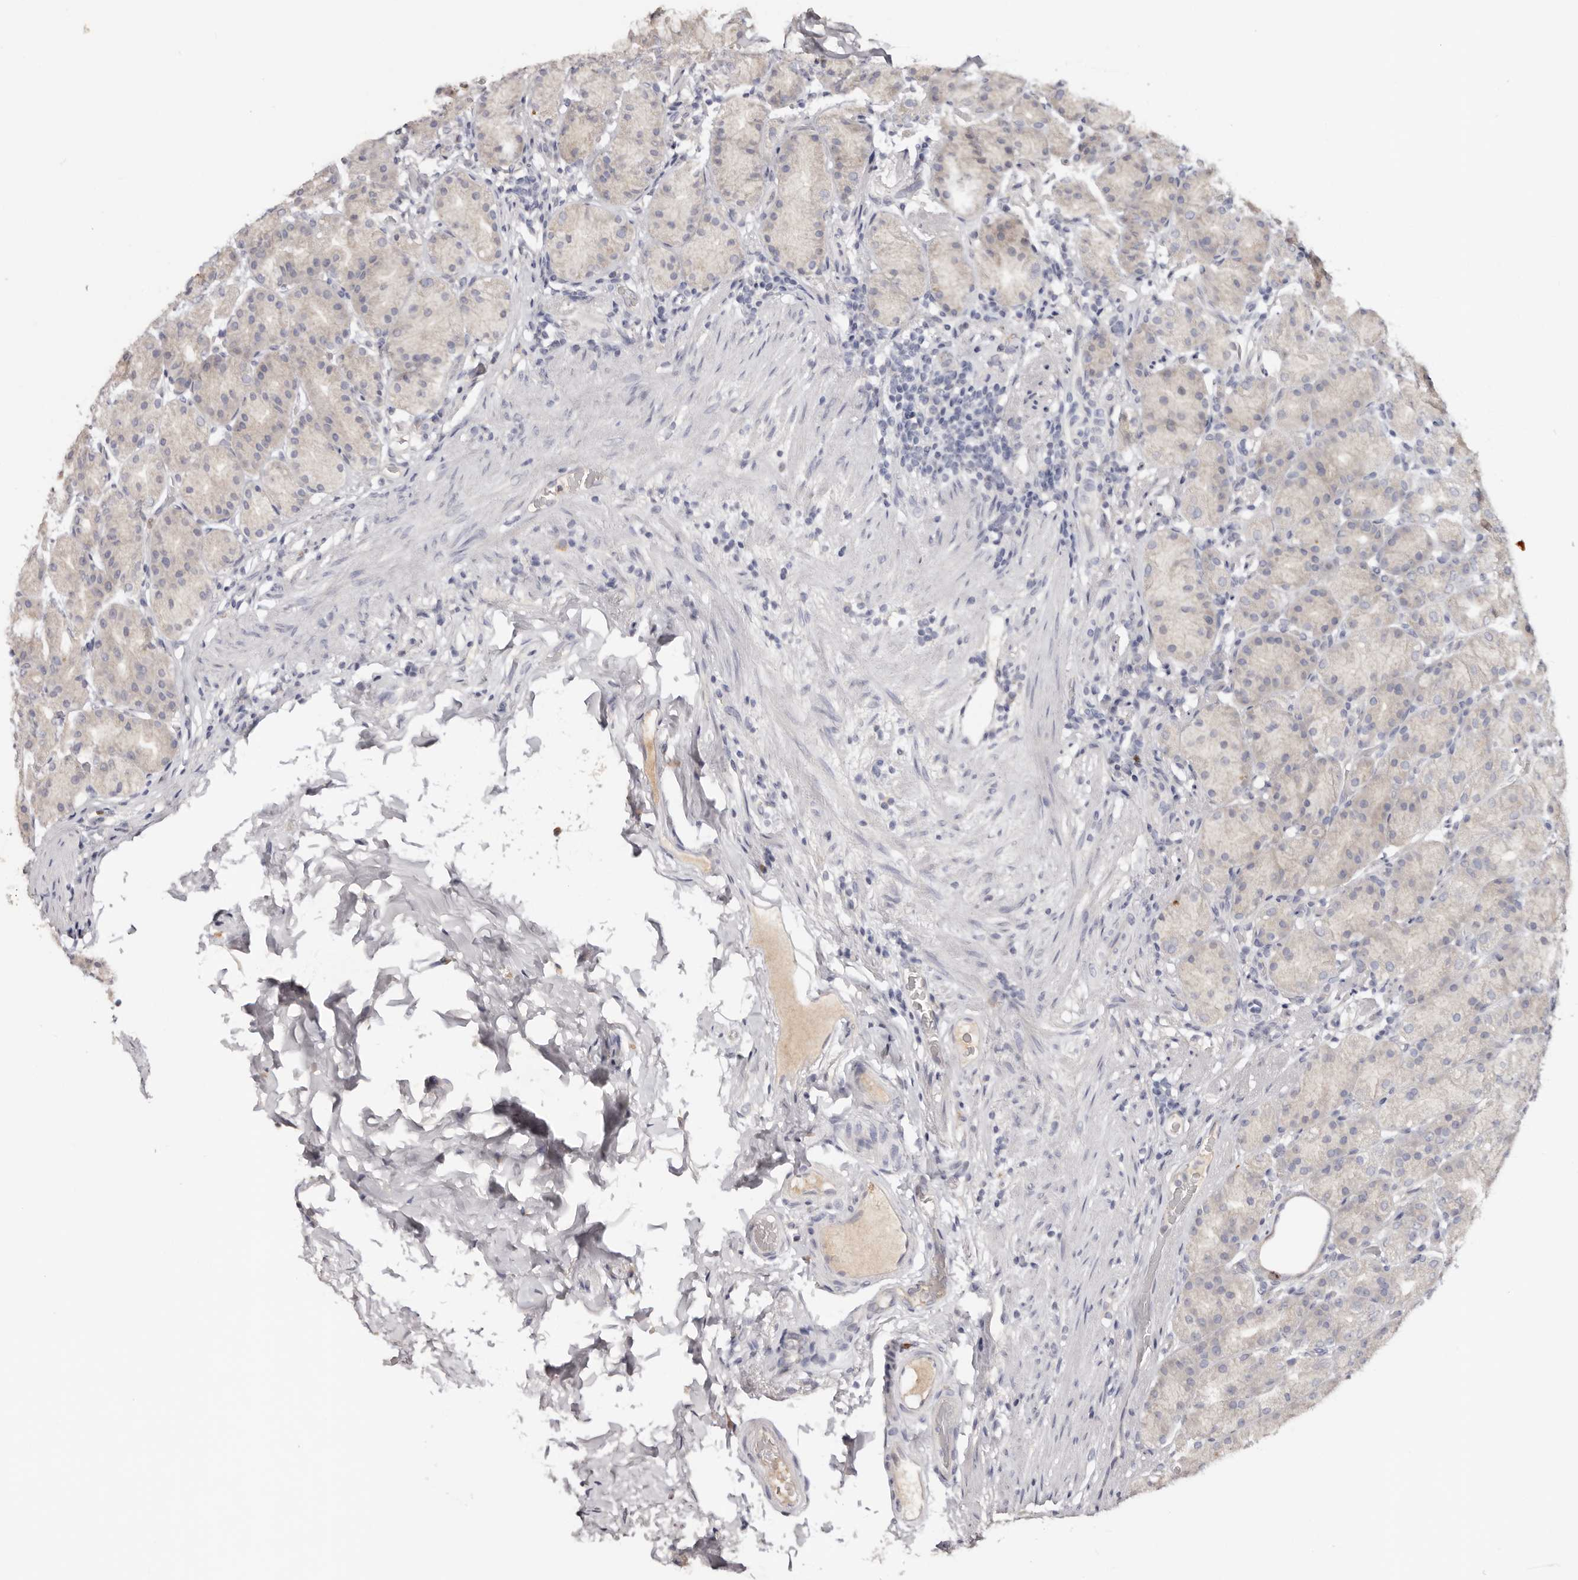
{"staining": {"intensity": "moderate", "quantity": "<25%", "location": "nuclear"}, "tissue": "stomach", "cell_type": "Glandular cells", "image_type": "normal", "snomed": [{"axis": "morphology", "description": "Normal tissue, NOS"}, {"axis": "topography", "description": "Stomach, upper"}], "caption": "Moderate nuclear protein positivity is identified in about <25% of glandular cells in stomach. (IHC, brightfield microscopy, high magnification).", "gene": "CCDC190", "patient": {"sex": "male", "age": 68}}